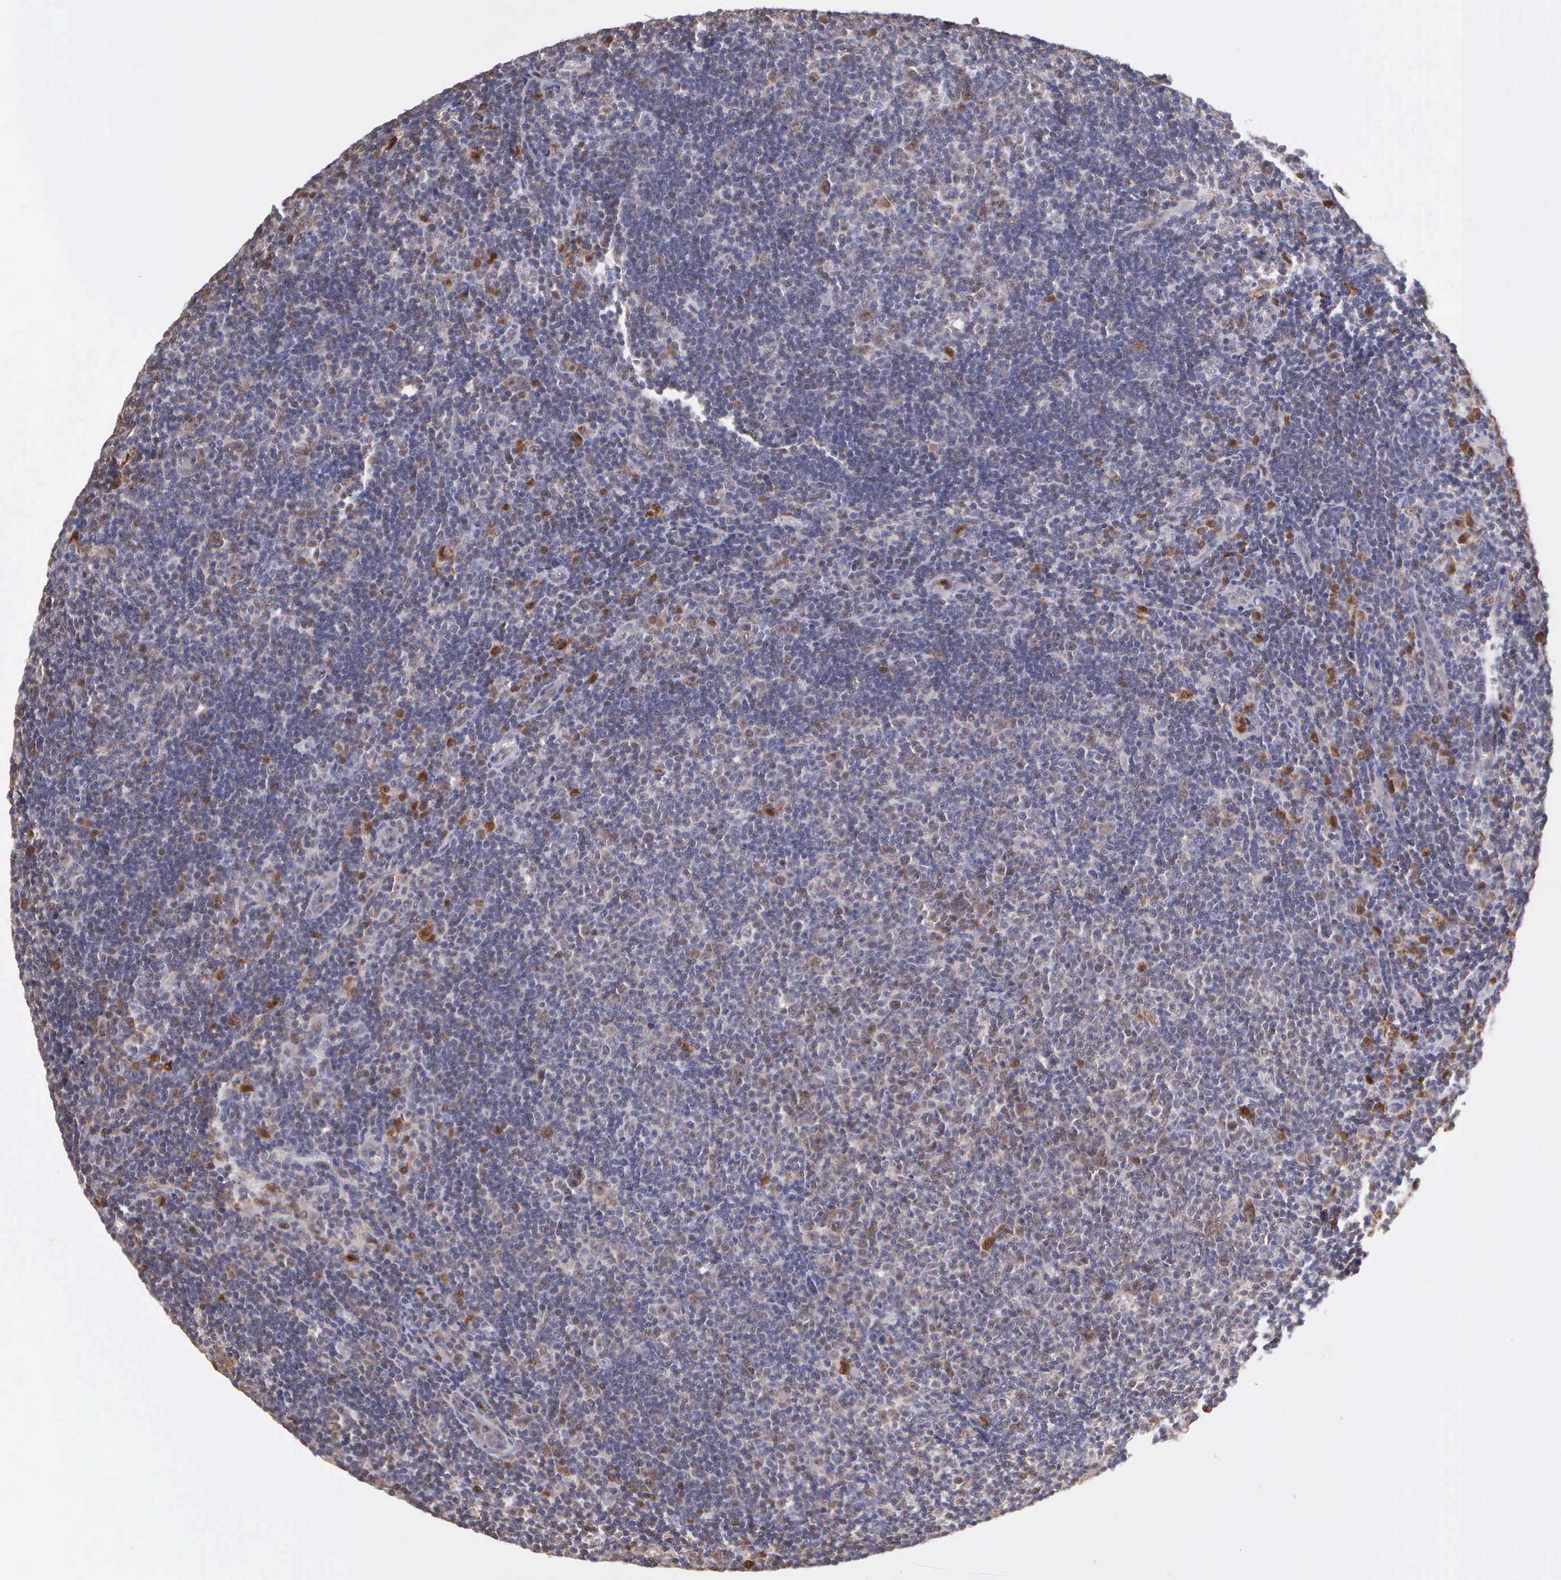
{"staining": {"intensity": "moderate", "quantity": "<25%", "location": "cytoplasmic/membranous,nuclear"}, "tissue": "lymphoma", "cell_type": "Tumor cells", "image_type": "cancer", "snomed": [{"axis": "morphology", "description": "Malignant lymphoma, non-Hodgkin's type, Low grade"}, {"axis": "topography", "description": "Lymph node"}], "caption": "Immunohistochemistry staining of malignant lymphoma, non-Hodgkin's type (low-grade), which shows low levels of moderate cytoplasmic/membranous and nuclear staining in approximately <25% of tumor cells indicating moderate cytoplasmic/membranous and nuclear protein positivity. The staining was performed using DAB (brown) for protein detection and nuclei were counterstained in hematoxylin (blue).", "gene": "BID", "patient": {"sex": "male", "age": 49}}